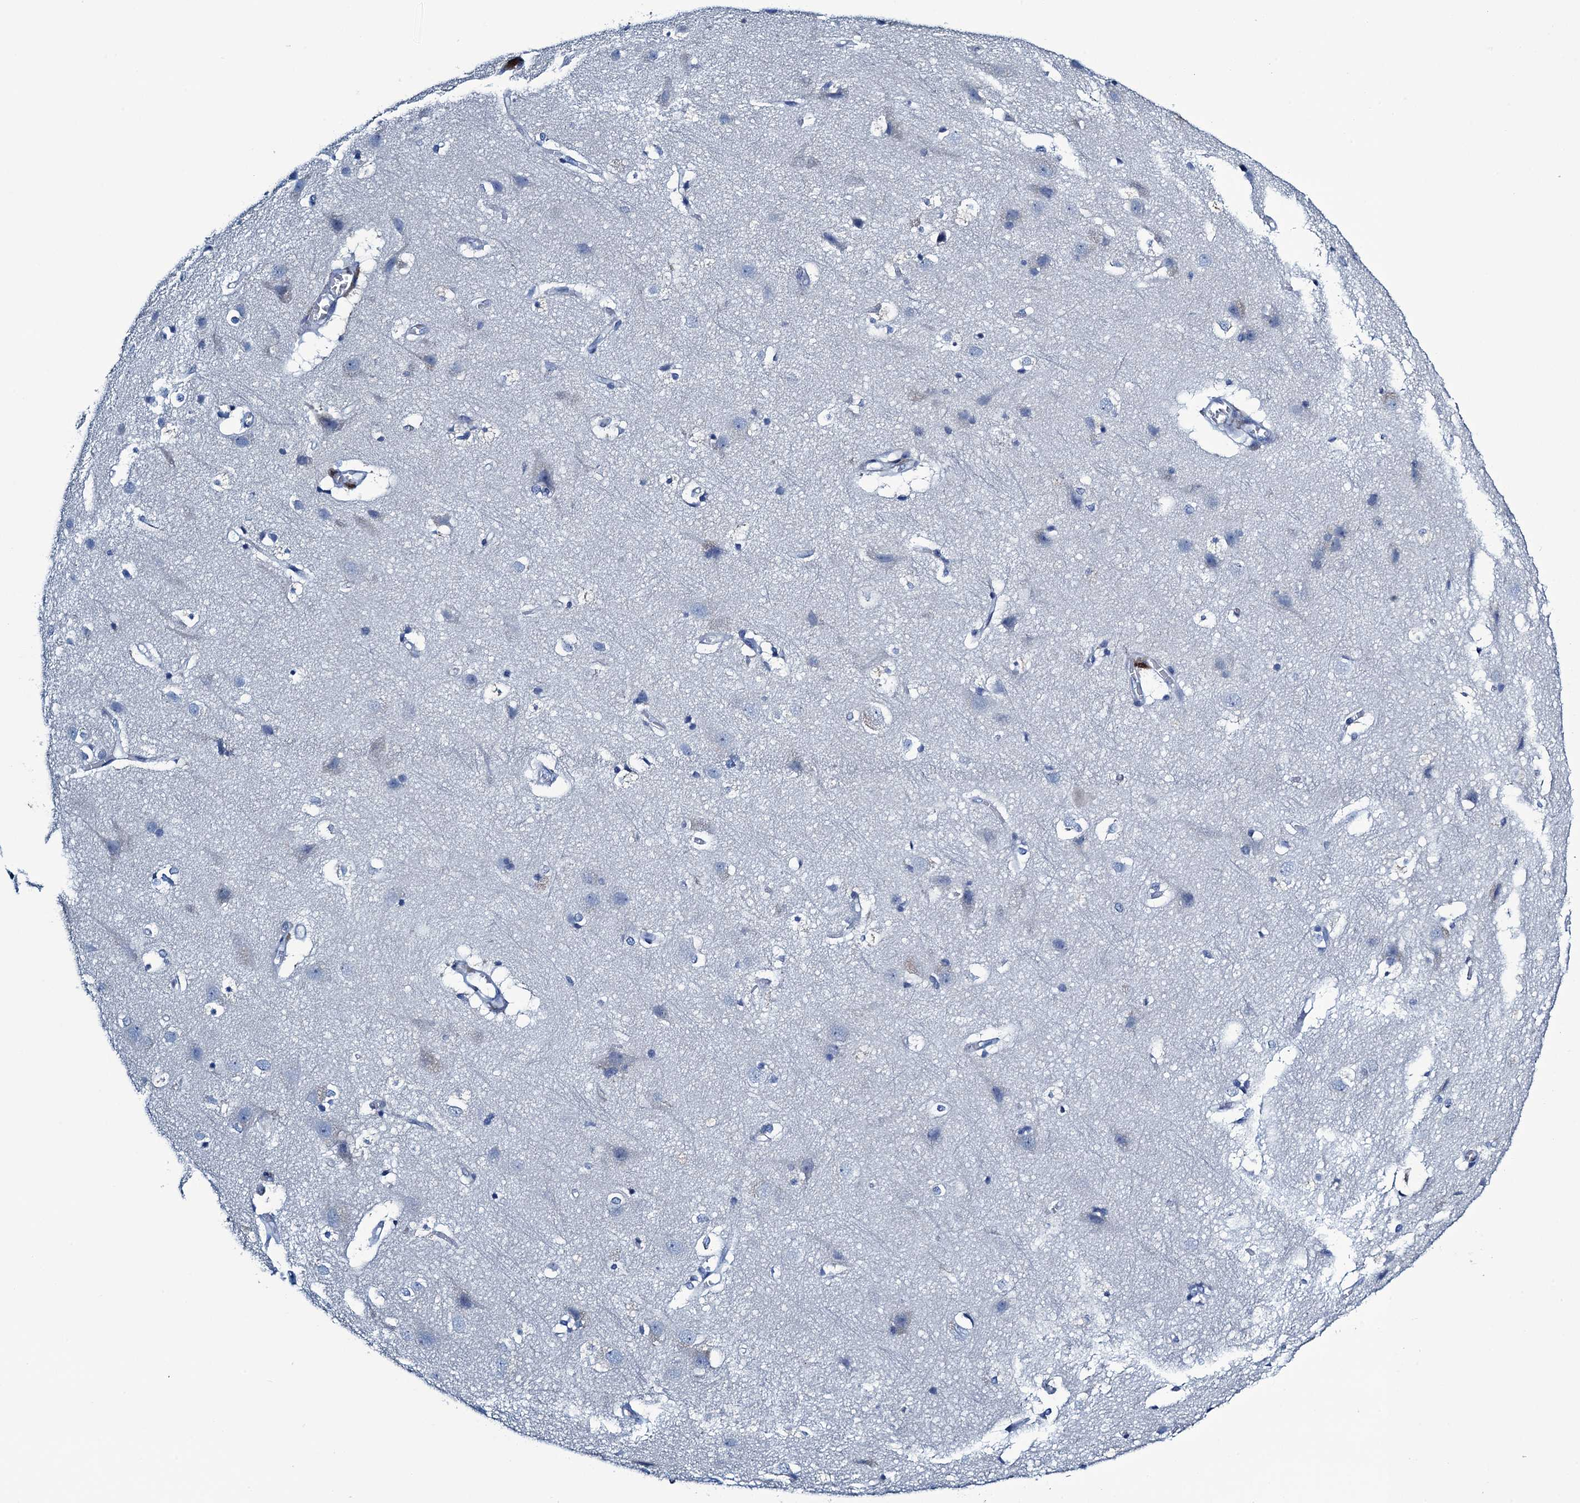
{"staining": {"intensity": "negative", "quantity": "none", "location": "none"}, "tissue": "cerebral cortex", "cell_type": "Endothelial cells", "image_type": "normal", "snomed": [{"axis": "morphology", "description": "Normal tissue, NOS"}, {"axis": "topography", "description": "Cerebral cortex"}], "caption": "A micrograph of human cerebral cortex is negative for staining in endothelial cells.", "gene": "C10orf88", "patient": {"sex": "male", "age": 54}}